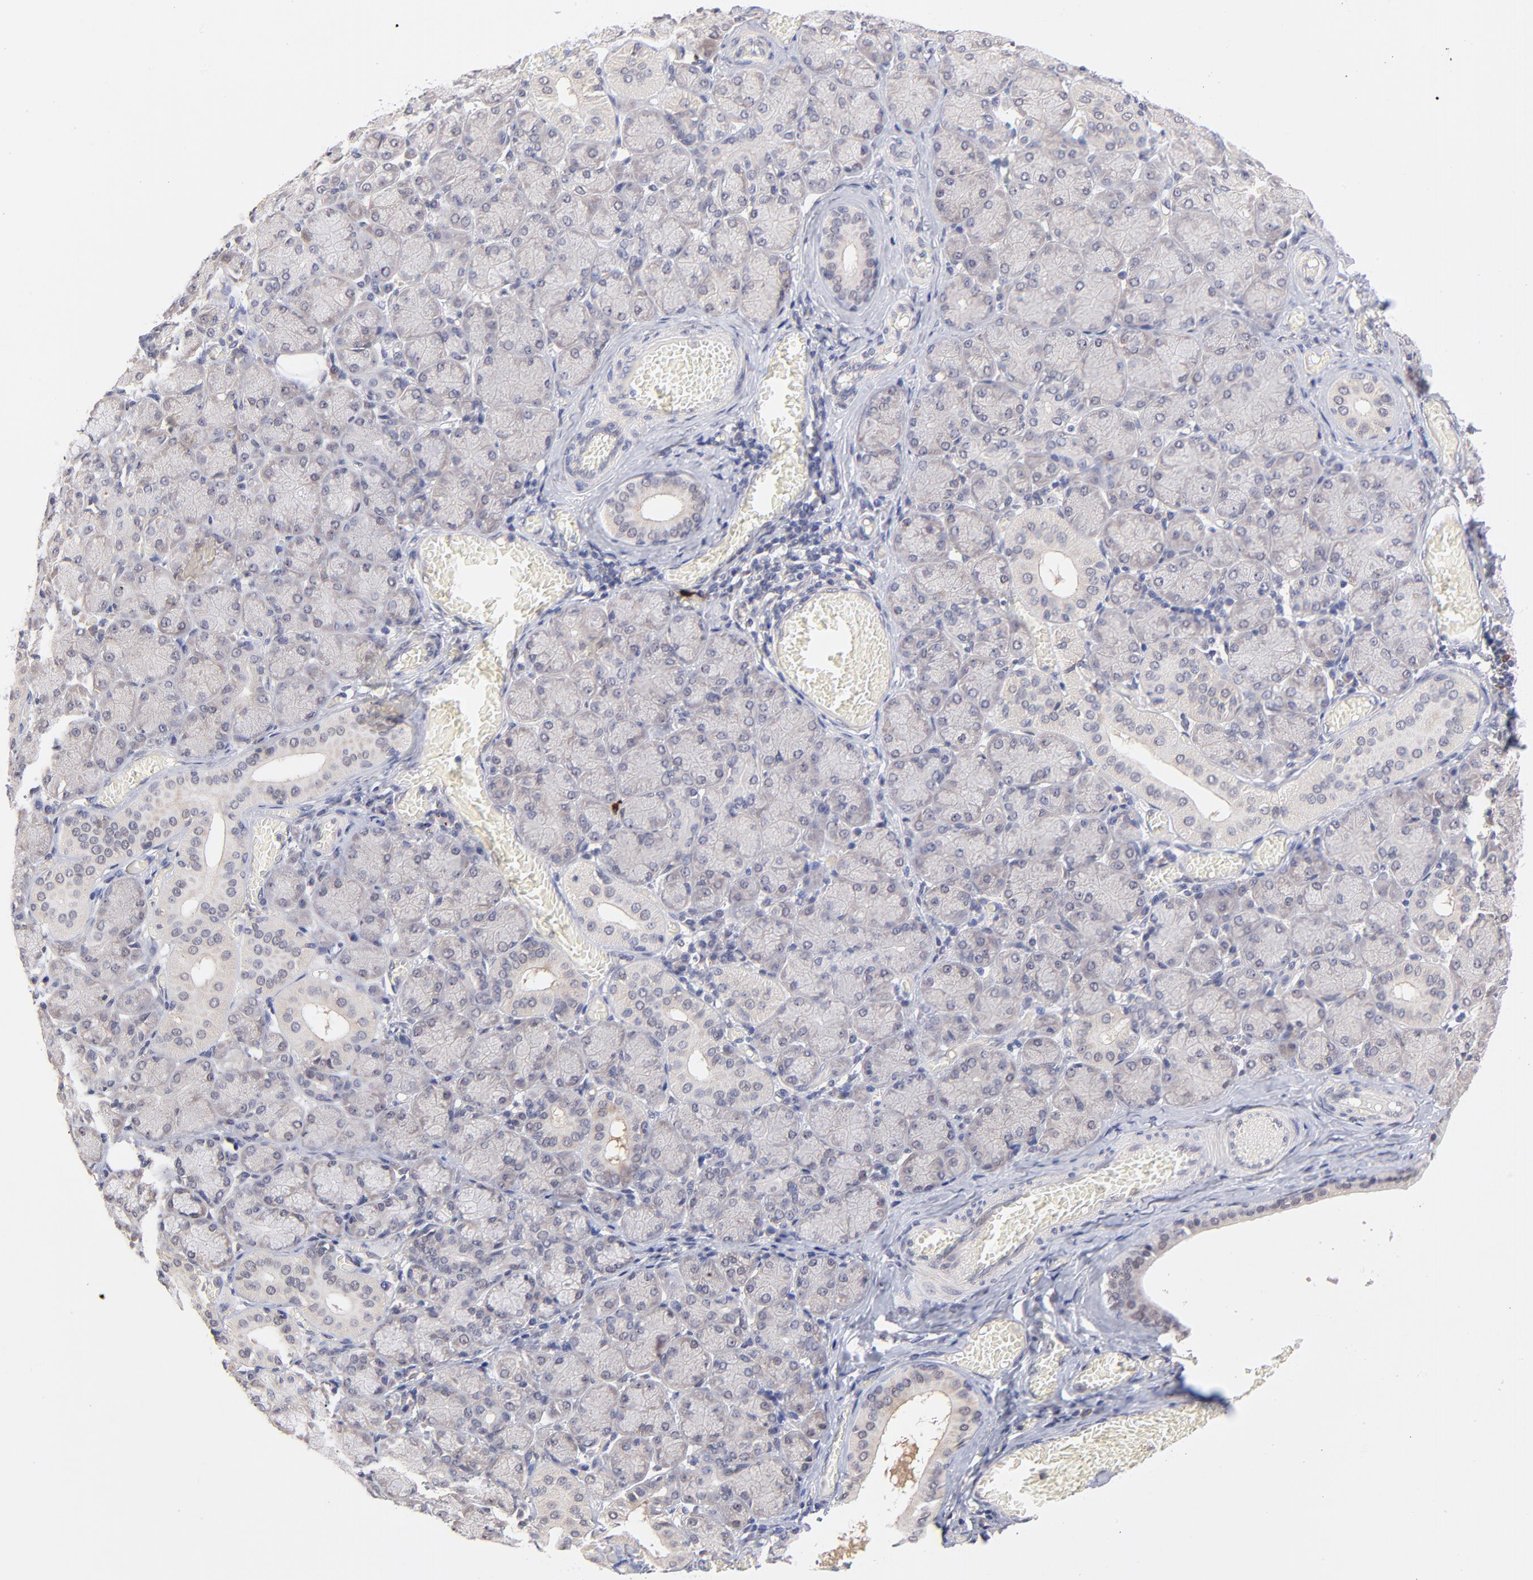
{"staining": {"intensity": "negative", "quantity": "none", "location": "none"}, "tissue": "salivary gland", "cell_type": "Glandular cells", "image_type": "normal", "snomed": [{"axis": "morphology", "description": "Normal tissue, NOS"}, {"axis": "topography", "description": "Salivary gland"}], "caption": "Photomicrograph shows no protein staining in glandular cells of benign salivary gland.", "gene": "UBE2E2", "patient": {"sex": "female", "age": 24}}